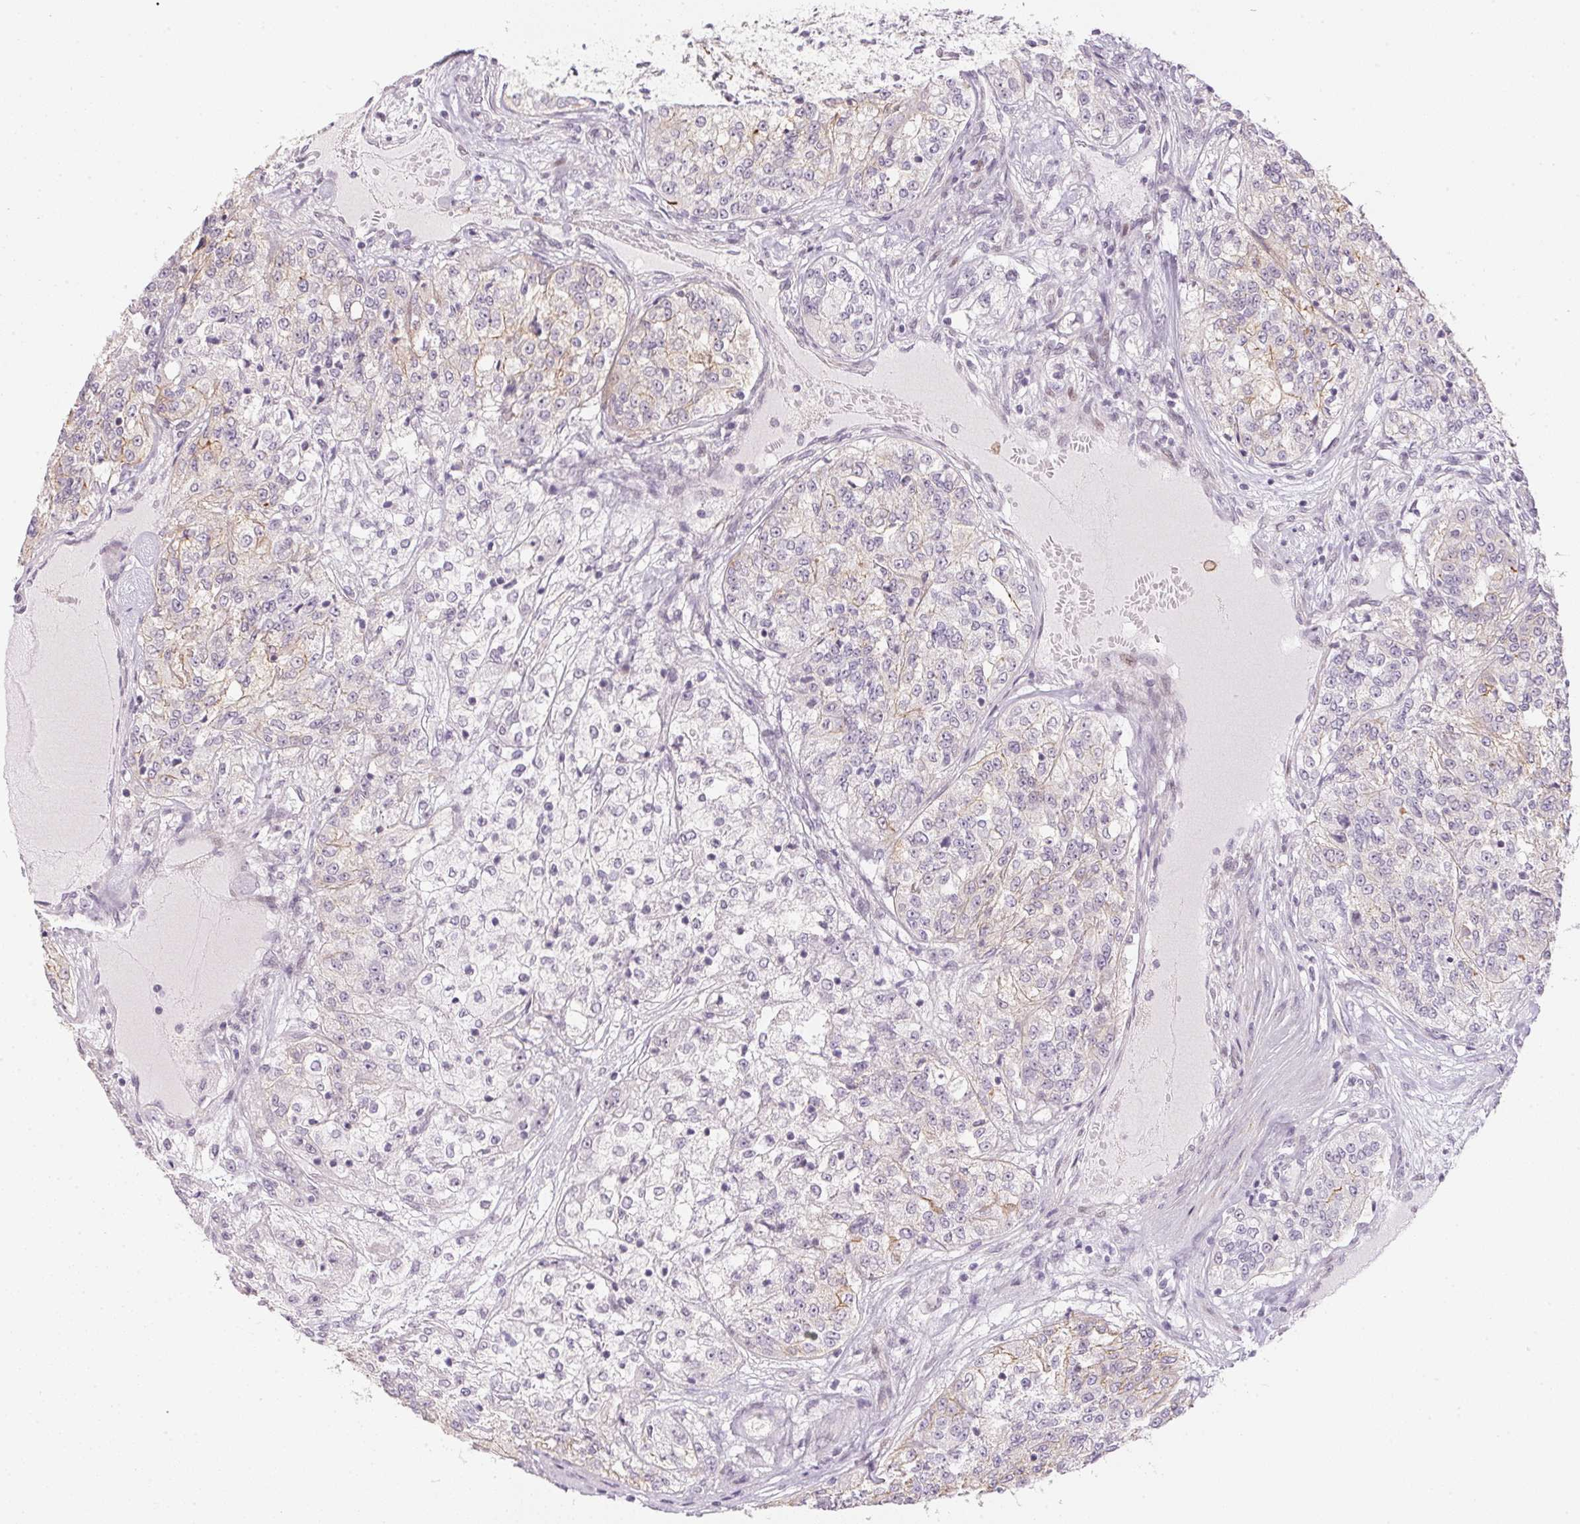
{"staining": {"intensity": "moderate", "quantity": "<25%", "location": "cytoplasmic/membranous"}, "tissue": "renal cancer", "cell_type": "Tumor cells", "image_type": "cancer", "snomed": [{"axis": "morphology", "description": "Adenocarcinoma, NOS"}, {"axis": "topography", "description": "Kidney"}], "caption": "A brown stain labels moderate cytoplasmic/membranous positivity of a protein in renal adenocarcinoma tumor cells.", "gene": "GDAP1L1", "patient": {"sex": "female", "age": 63}}